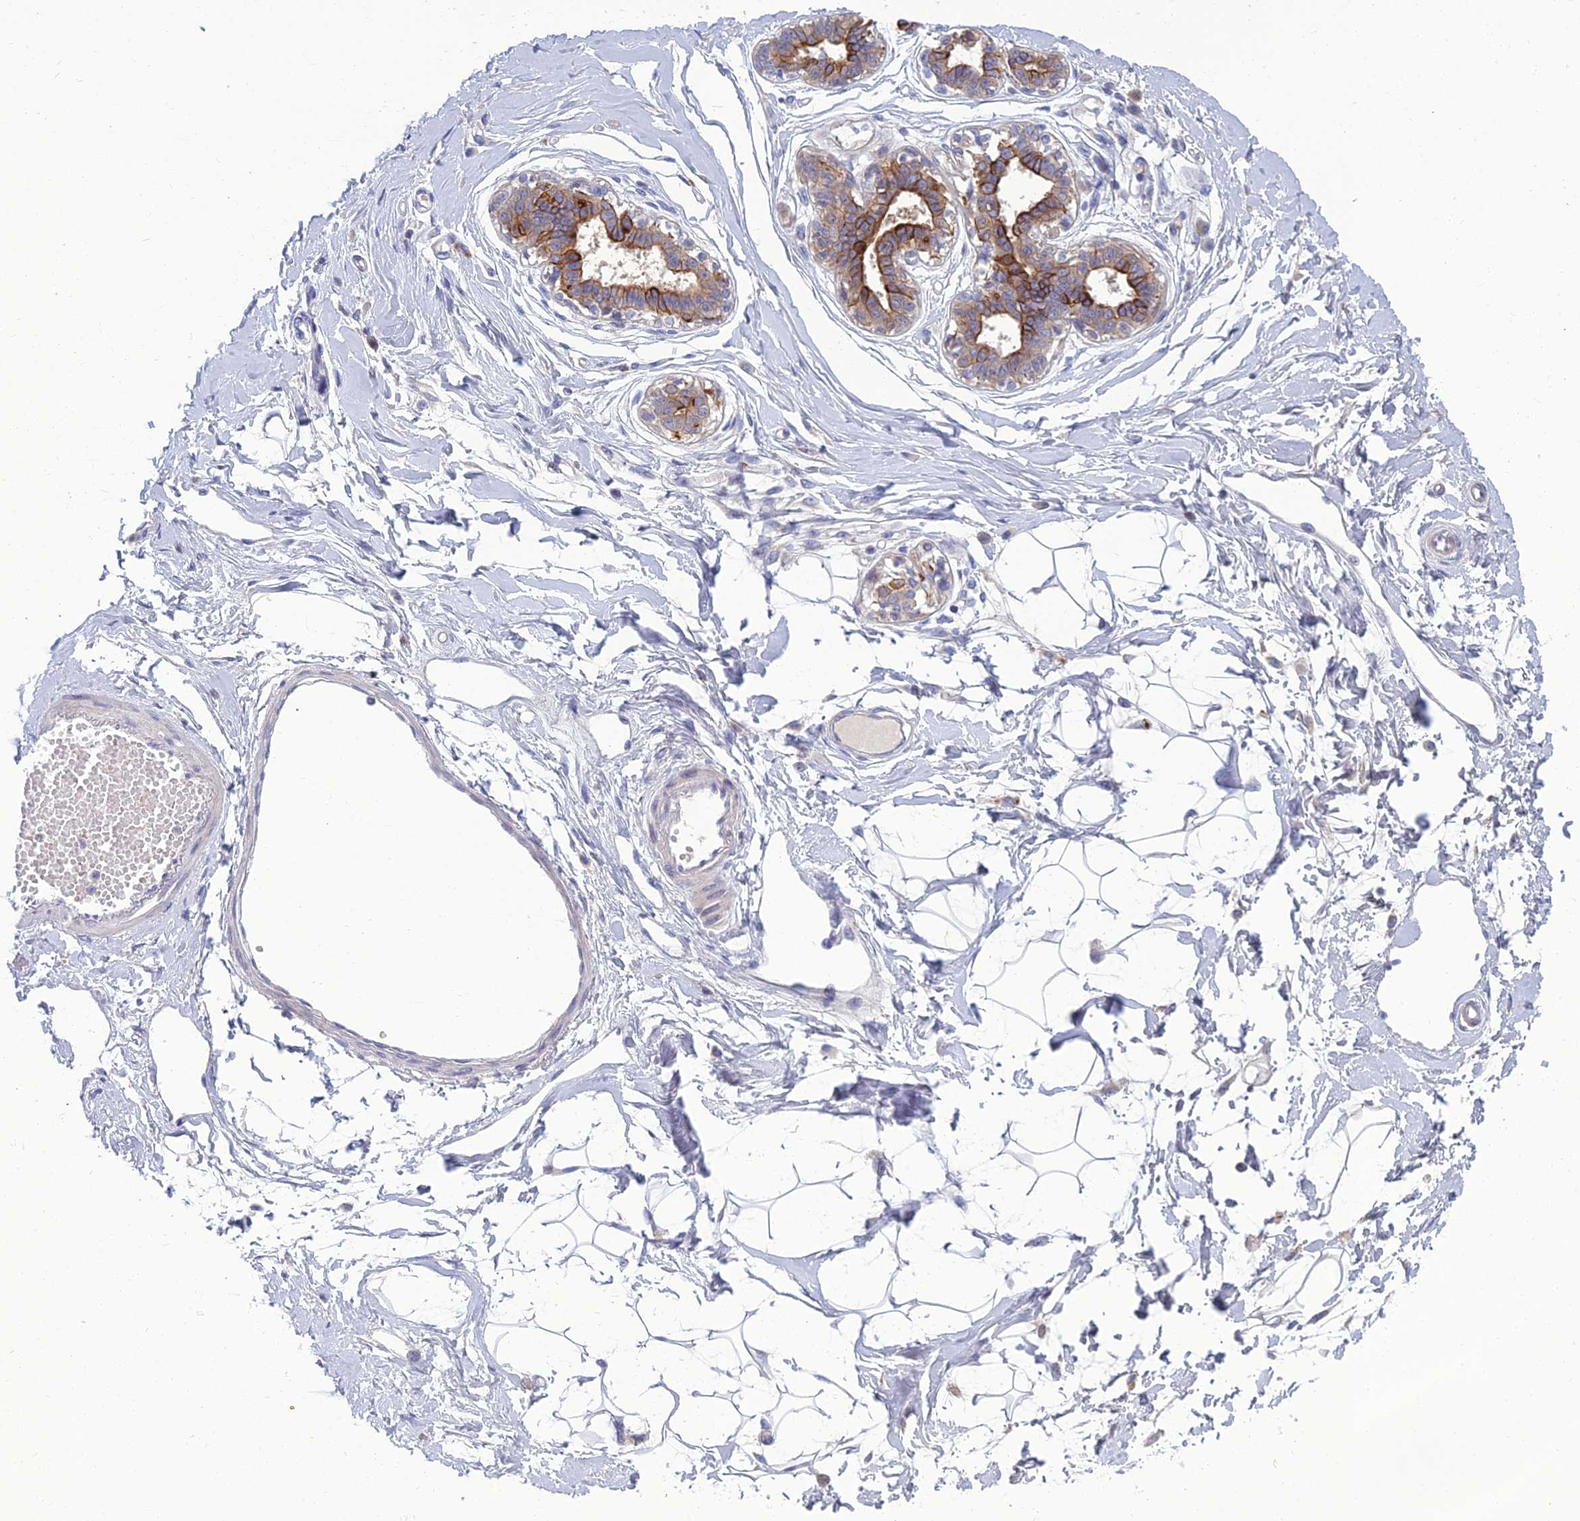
{"staining": {"intensity": "negative", "quantity": "none", "location": "none"}, "tissue": "breast", "cell_type": "Adipocytes", "image_type": "normal", "snomed": [{"axis": "morphology", "description": "Normal tissue, NOS"}, {"axis": "topography", "description": "Breast"}], "caption": "IHC of unremarkable human breast demonstrates no positivity in adipocytes. (DAB (3,3'-diaminobenzidine) immunohistochemistry (IHC) with hematoxylin counter stain).", "gene": "SPTLC3", "patient": {"sex": "female", "age": 45}}